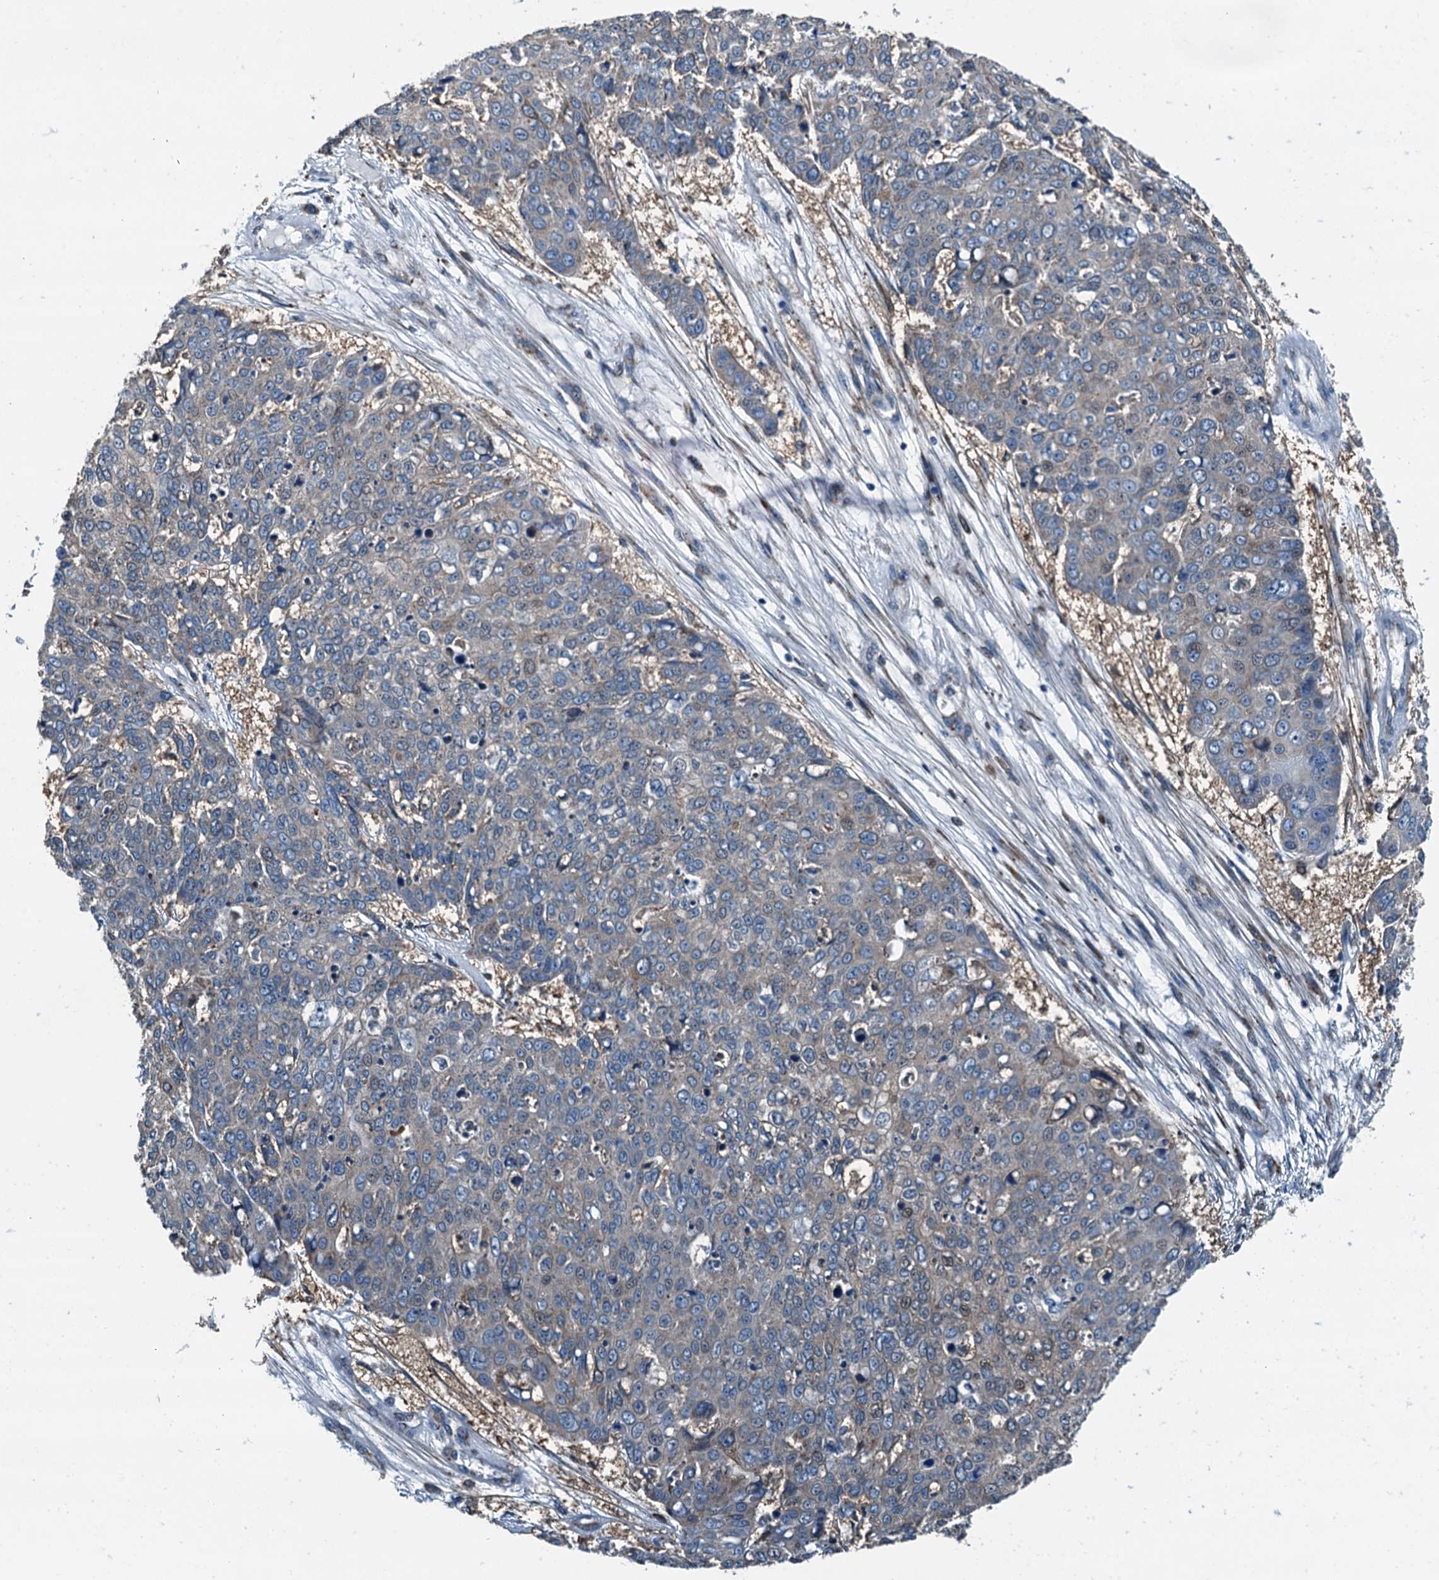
{"staining": {"intensity": "weak", "quantity": "<25%", "location": "nuclear"}, "tissue": "skin cancer", "cell_type": "Tumor cells", "image_type": "cancer", "snomed": [{"axis": "morphology", "description": "Squamous cell carcinoma, NOS"}, {"axis": "topography", "description": "Skin"}], "caption": "Skin cancer (squamous cell carcinoma) was stained to show a protein in brown. There is no significant staining in tumor cells. Brightfield microscopy of immunohistochemistry stained with DAB (3,3'-diaminobenzidine) (brown) and hematoxylin (blue), captured at high magnification.", "gene": "TAMALIN", "patient": {"sex": "male", "age": 71}}